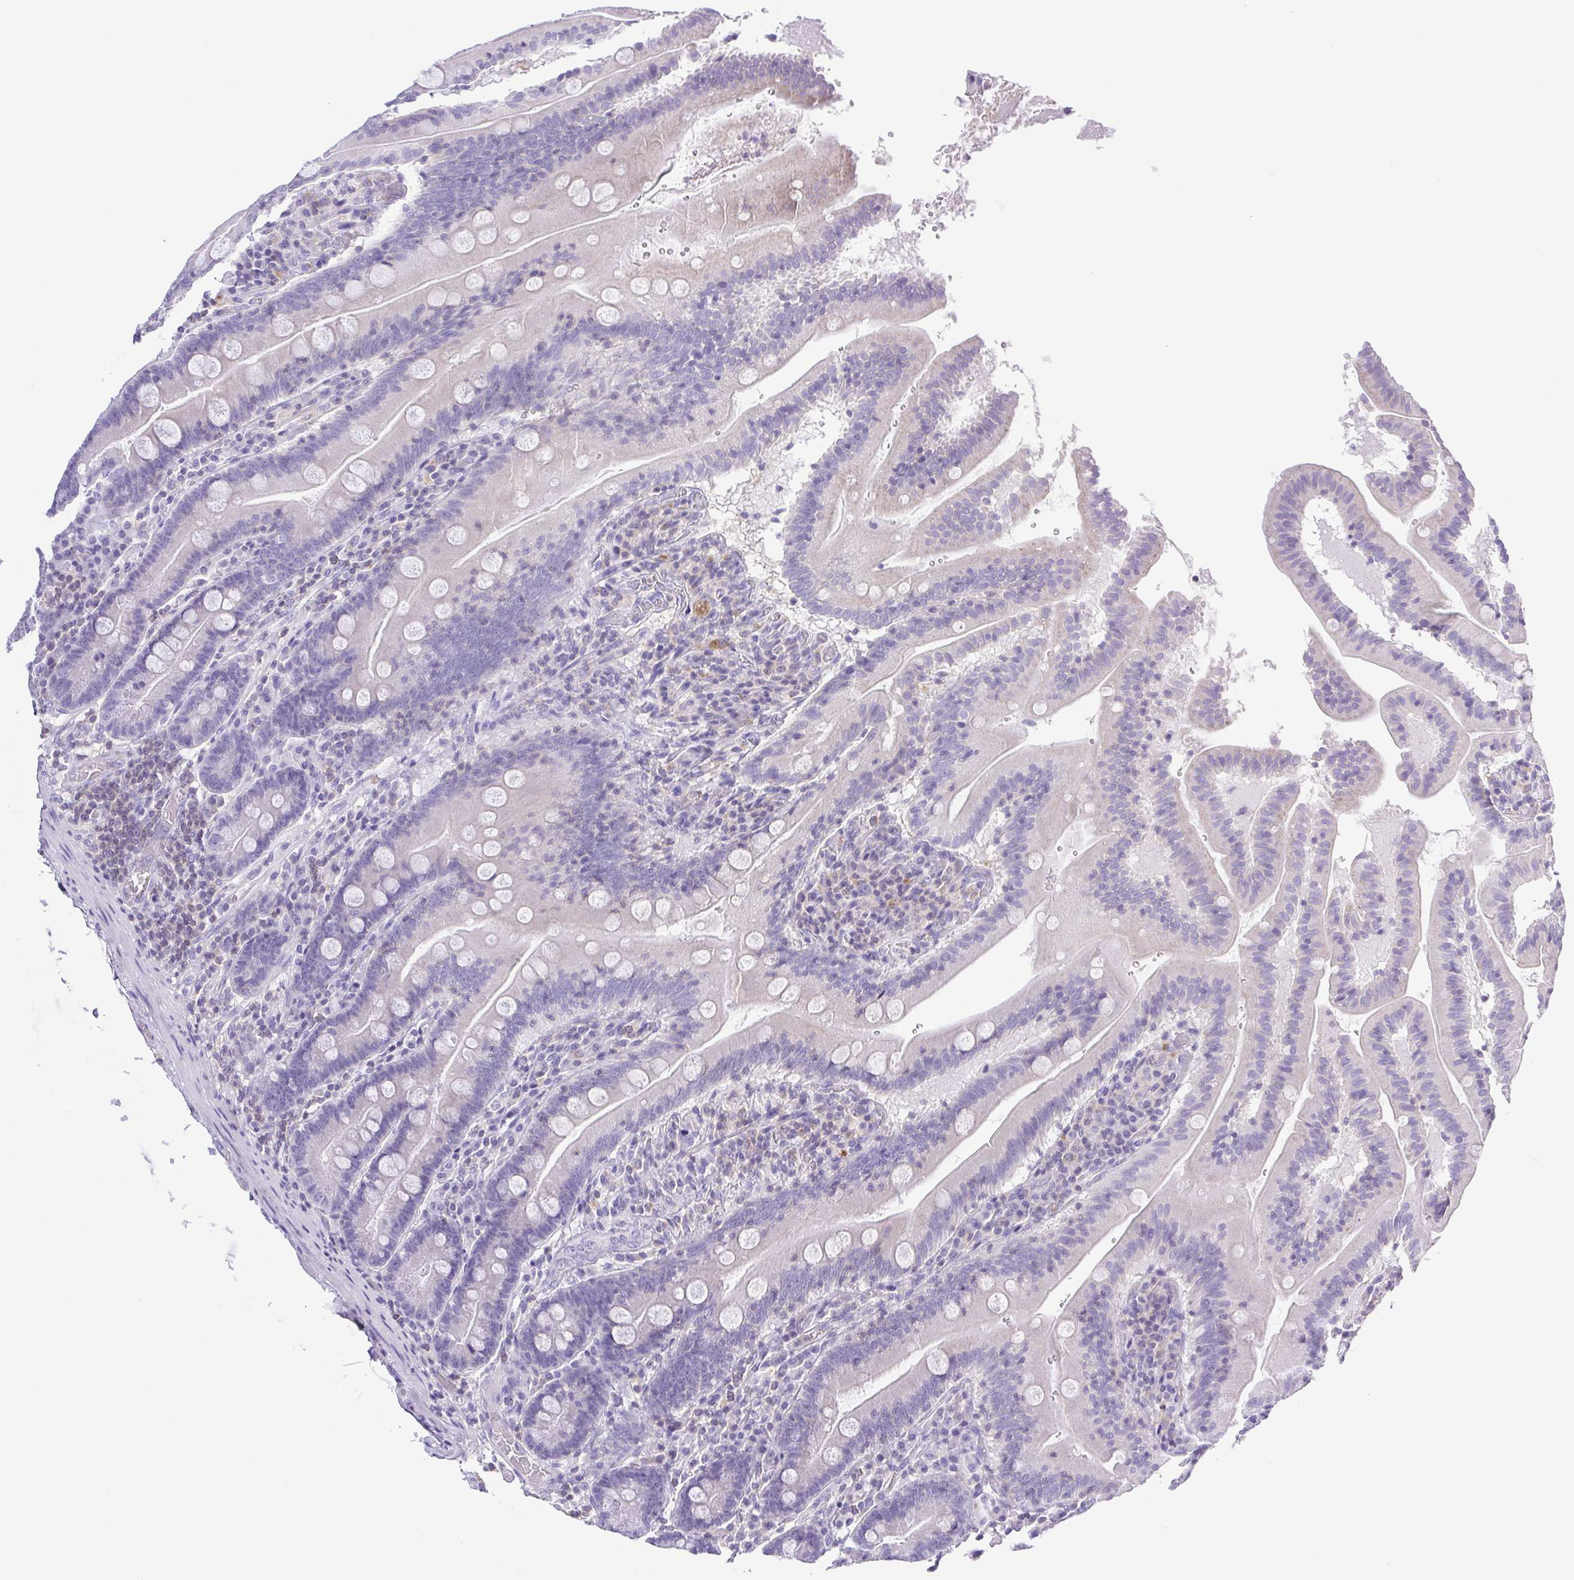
{"staining": {"intensity": "negative", "quantity": "none", "location": "none"}, "tissue": "small intestine", "cell_type": "Glandular cells", "image_type": "normal", "snomed": [{"axis": "morphology", "description": "Normal tissue, NOS"}, {"axis": "topography", "description": "Small intestine"}], "caption": "Immunohistochemistry (IHC) micrograph of benign small intestine: human small intestine stained with DAB (3,3'-diaminobenzidine) demonstrates no significant protein staining in glandular cells.", "gene": "SYNPR", "patient": {"sex": "male", "age": 37}}